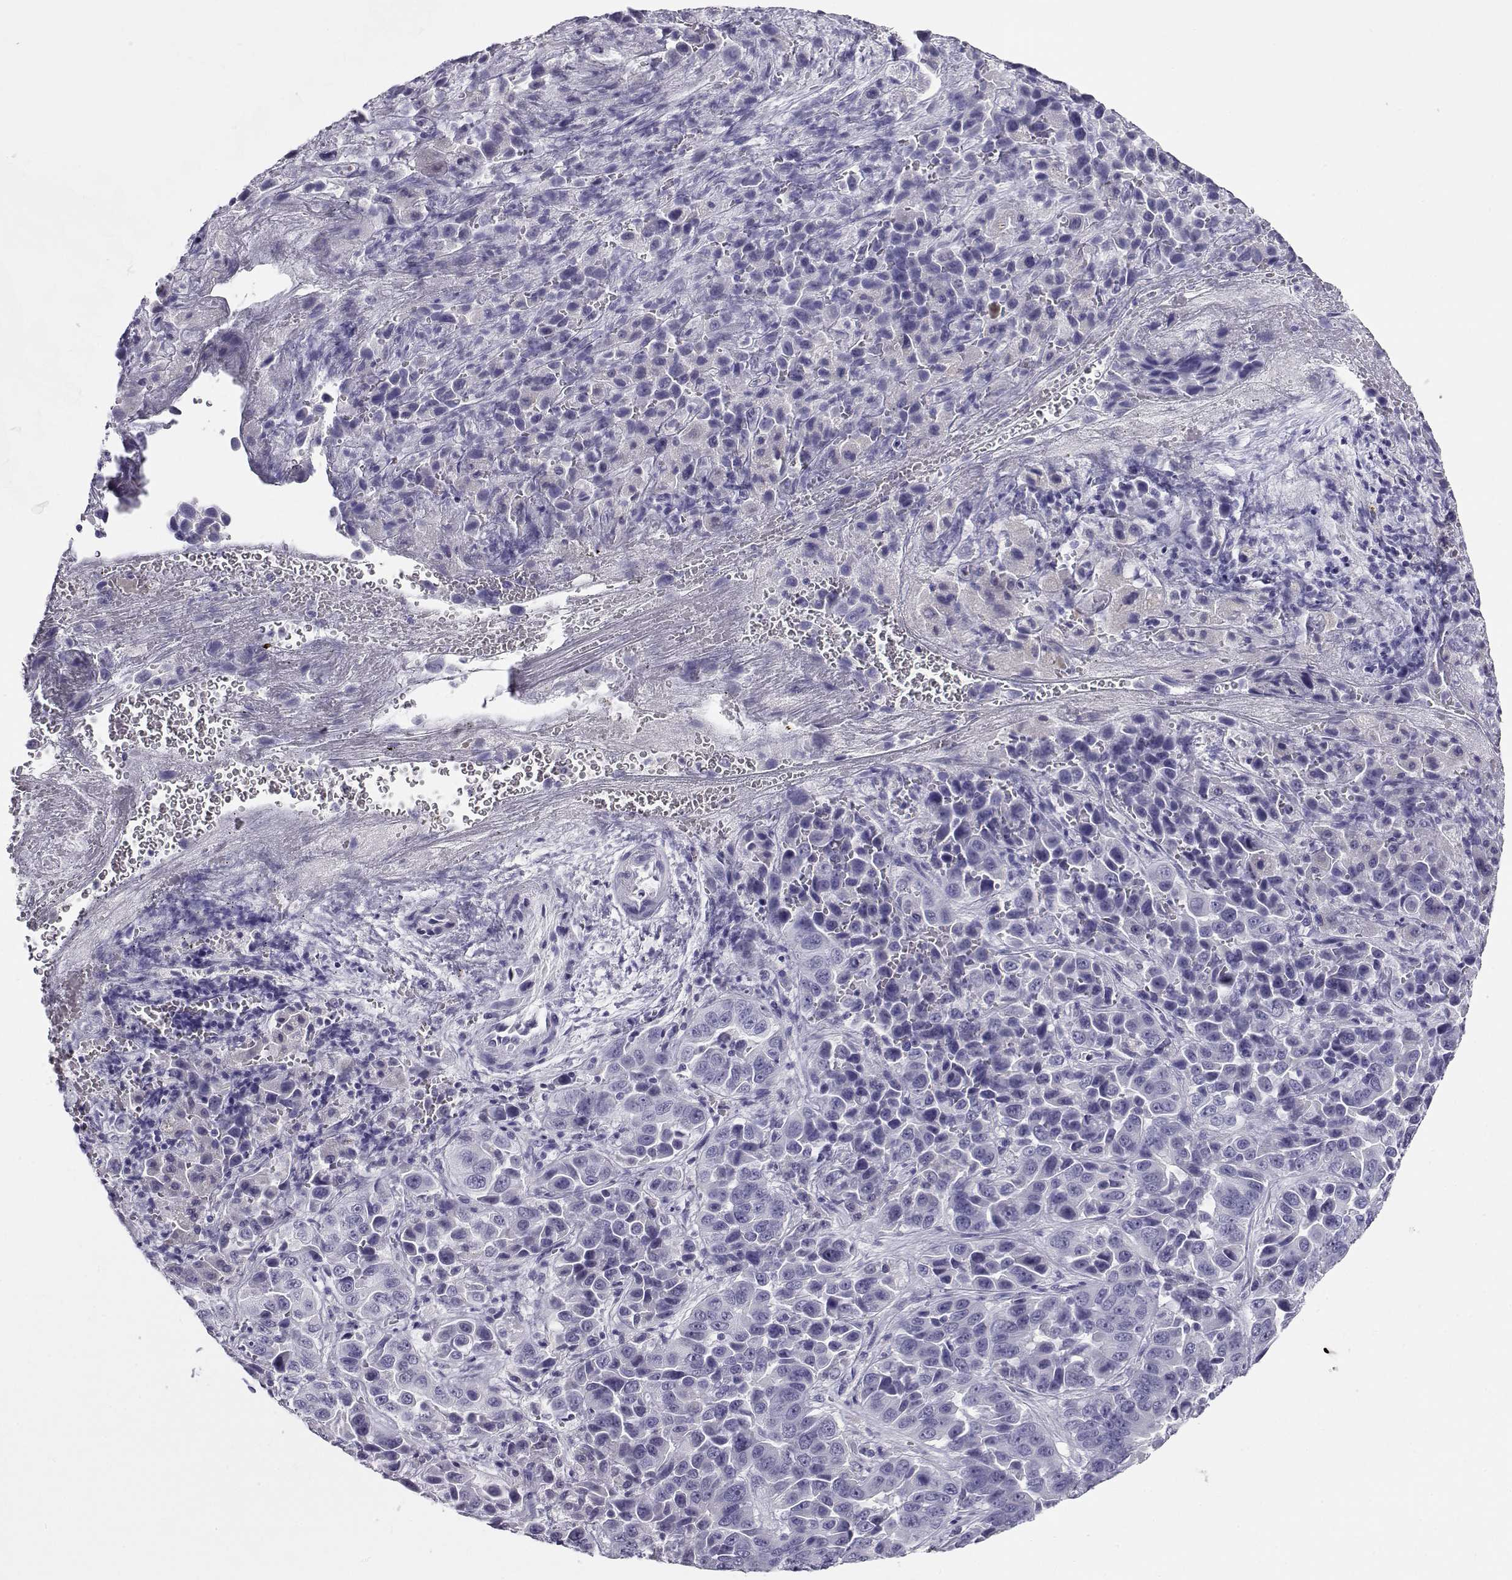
{"staining": {"intensity": "negative", "quantity": "none", "location": "none"}, "tissue": "liver cancer", "cell_type": "Tumor cells", "image_type": "cancer", "snomed": [{"axis": "morphology", "description": "Cholangiocarcinoma"}, {"axis": "topography", "description": "Liver"}], "caption": "A high-resolution micrograph shows IHC staining of liver cancer (cholangiocarcinoma), which shows no significant expression in tumor cells.", "gene": "CABS1", "patient": {"sex": "female", "age": 52}}